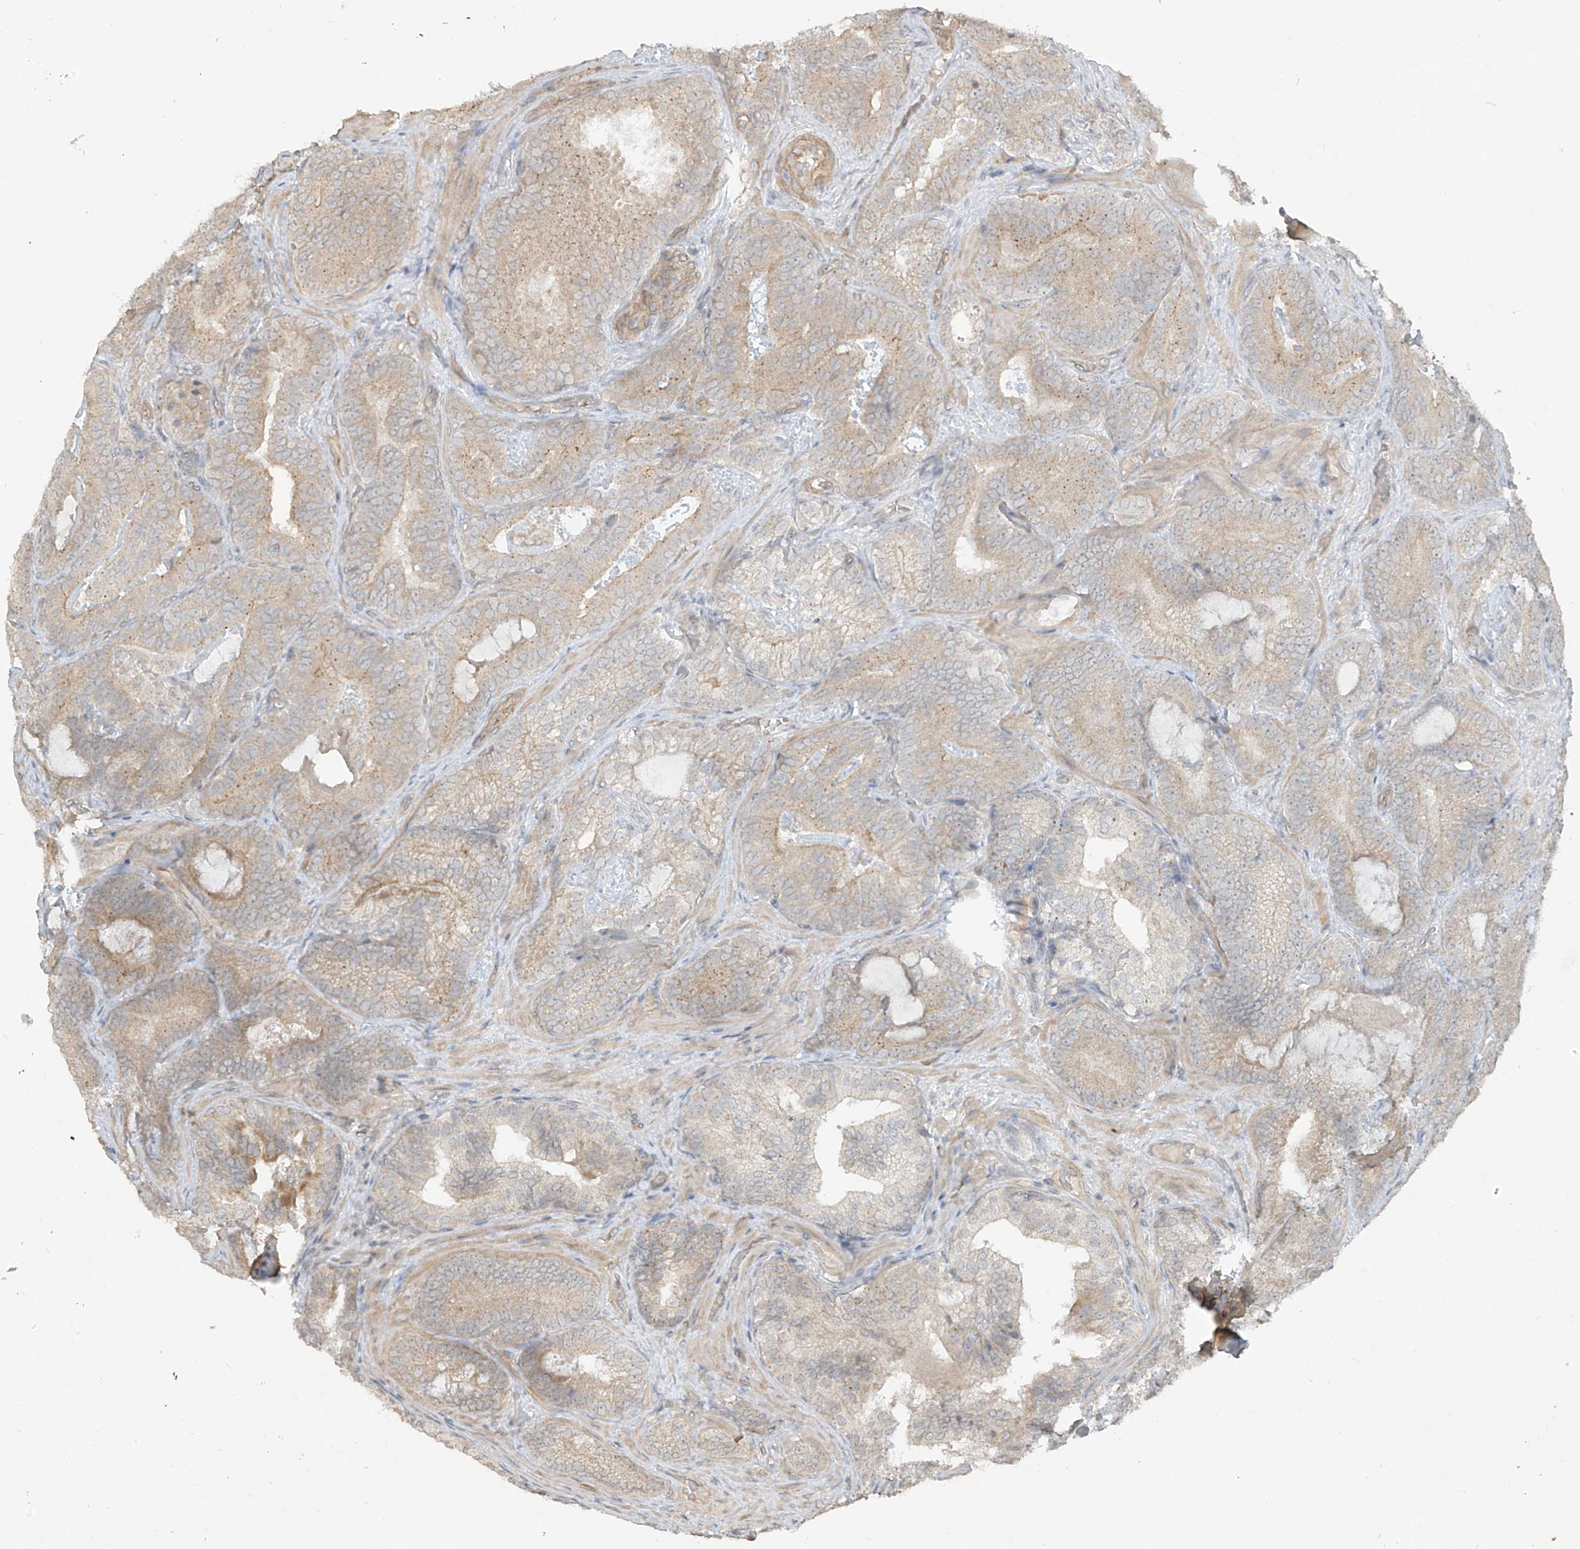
{"staining": {"intensity": "weak", "quantity": ">75%", "location": "cytoplasmic/membranous"}, "tissue": "prostate cancer", "cell_type": "Tumor cells", "image_type": "cancer", "snomed": [{"axis": "morphology", "description": "Adenocarcinoma, High grade"}, {"axis": "topography", "description": "Prostate"}], "caption": "Prostate cancer (adenocarcinoma (high-grade)) stained for a protein (brown) displays weak cytoplasmic/membranous positive positivity in about >75% of tumor cells.", "gene": "DGKQ", "patient": {"sex": "male", "age": 66}}